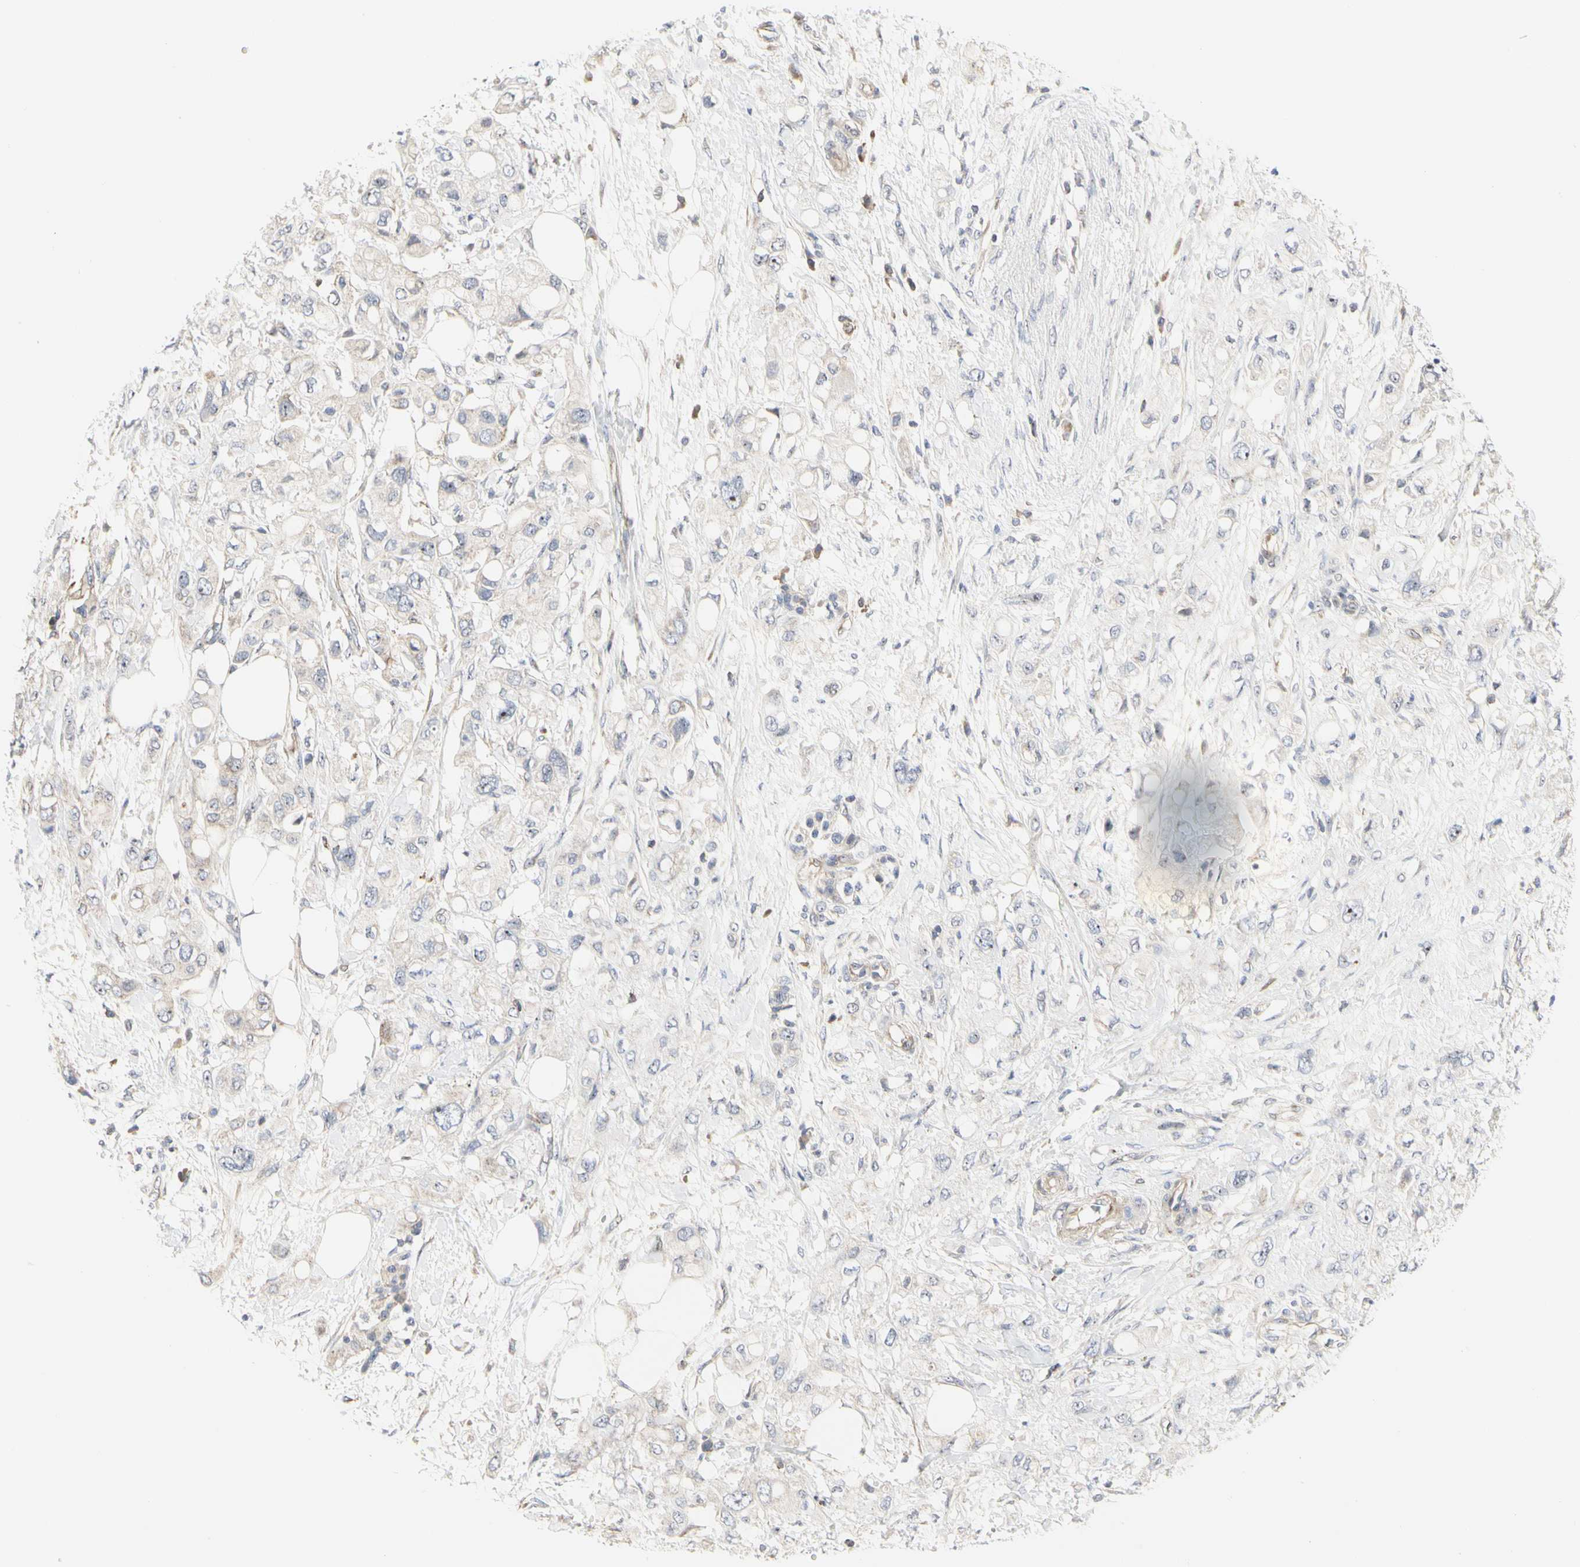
{"staining": {"intensity": "negative", "quantity": "none", "location": "none"}, "tissue": "pancreatic cancer", "cell_type": "Tumor cells", "image_type": "cancer", "snomed": [{"axis": "morphology", "description": "Adenocarcinoma, NOS"}, {"axis": "topography", "description": "Pancreas"}], "caption": "Protein analysis of adenocarcinoma (pancreatic) reveals no significant positivity in tumor cells. (DAB (3,3'-diaminobenzidine) IHC visualized using brightfield microscopy, high magnification).", "gene": "SHANK2", "patient": {"sex": "female", "age": 56}}